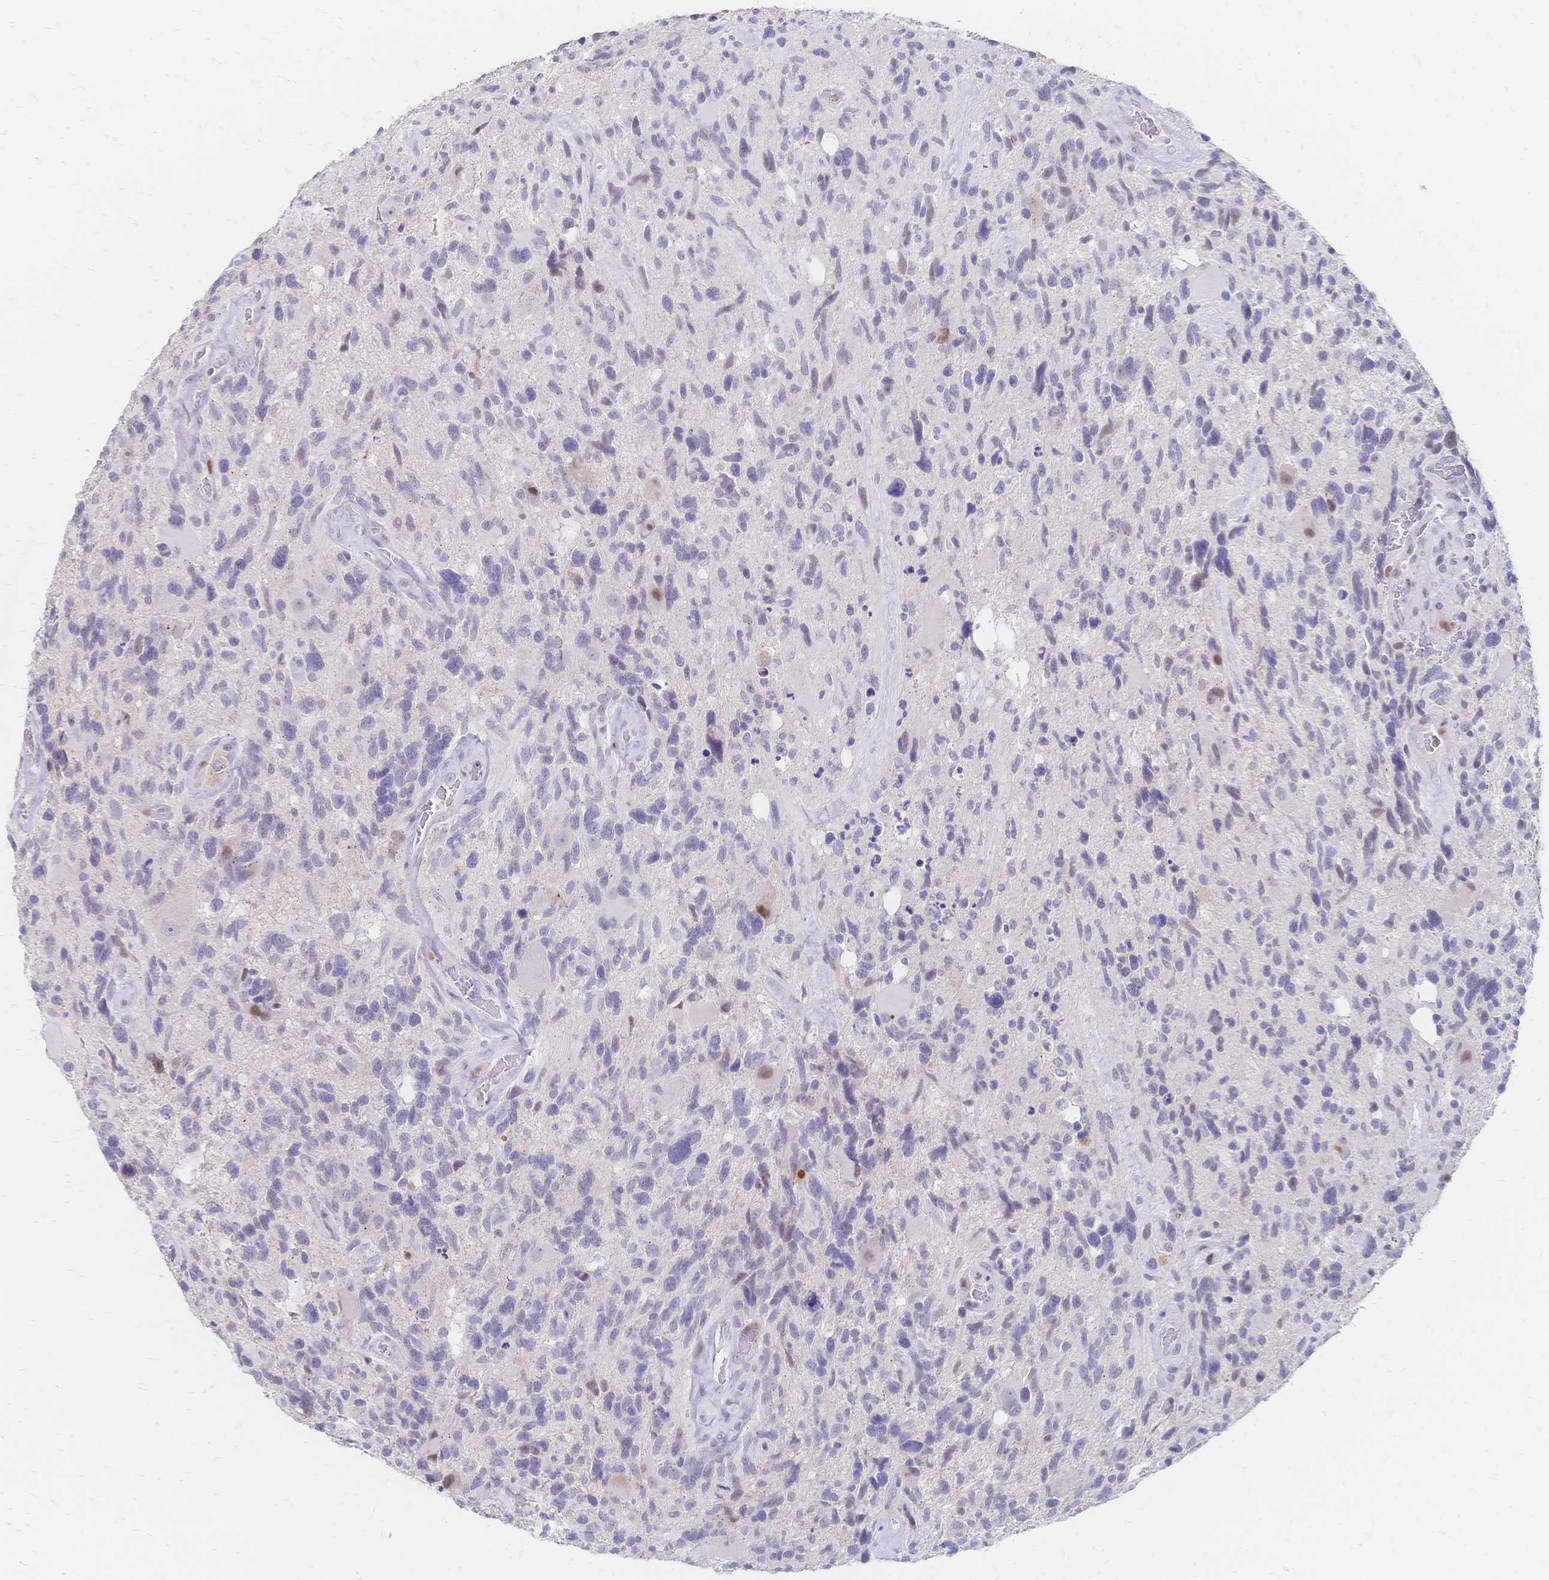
{"staining": {"intensity": "negative", "quantity": "none", "location": "none"}, "tissue": "glioma", "cell_type": "Tumor cells", "image_type": "cancer", "snomed": [{"axis": "morphology", "description": "Glioma, malignant, High grade"}, {"axis": "topography", "description": "Brain"}], "caption": "High magnification brightfield microscopy of glioma stained with DAB (brown) and counterstained with hematoxylin (blue): tumor cells show no significant staining.", "gene": "PSORS1C2", "patient": {"sex": "male", "age": 49}}